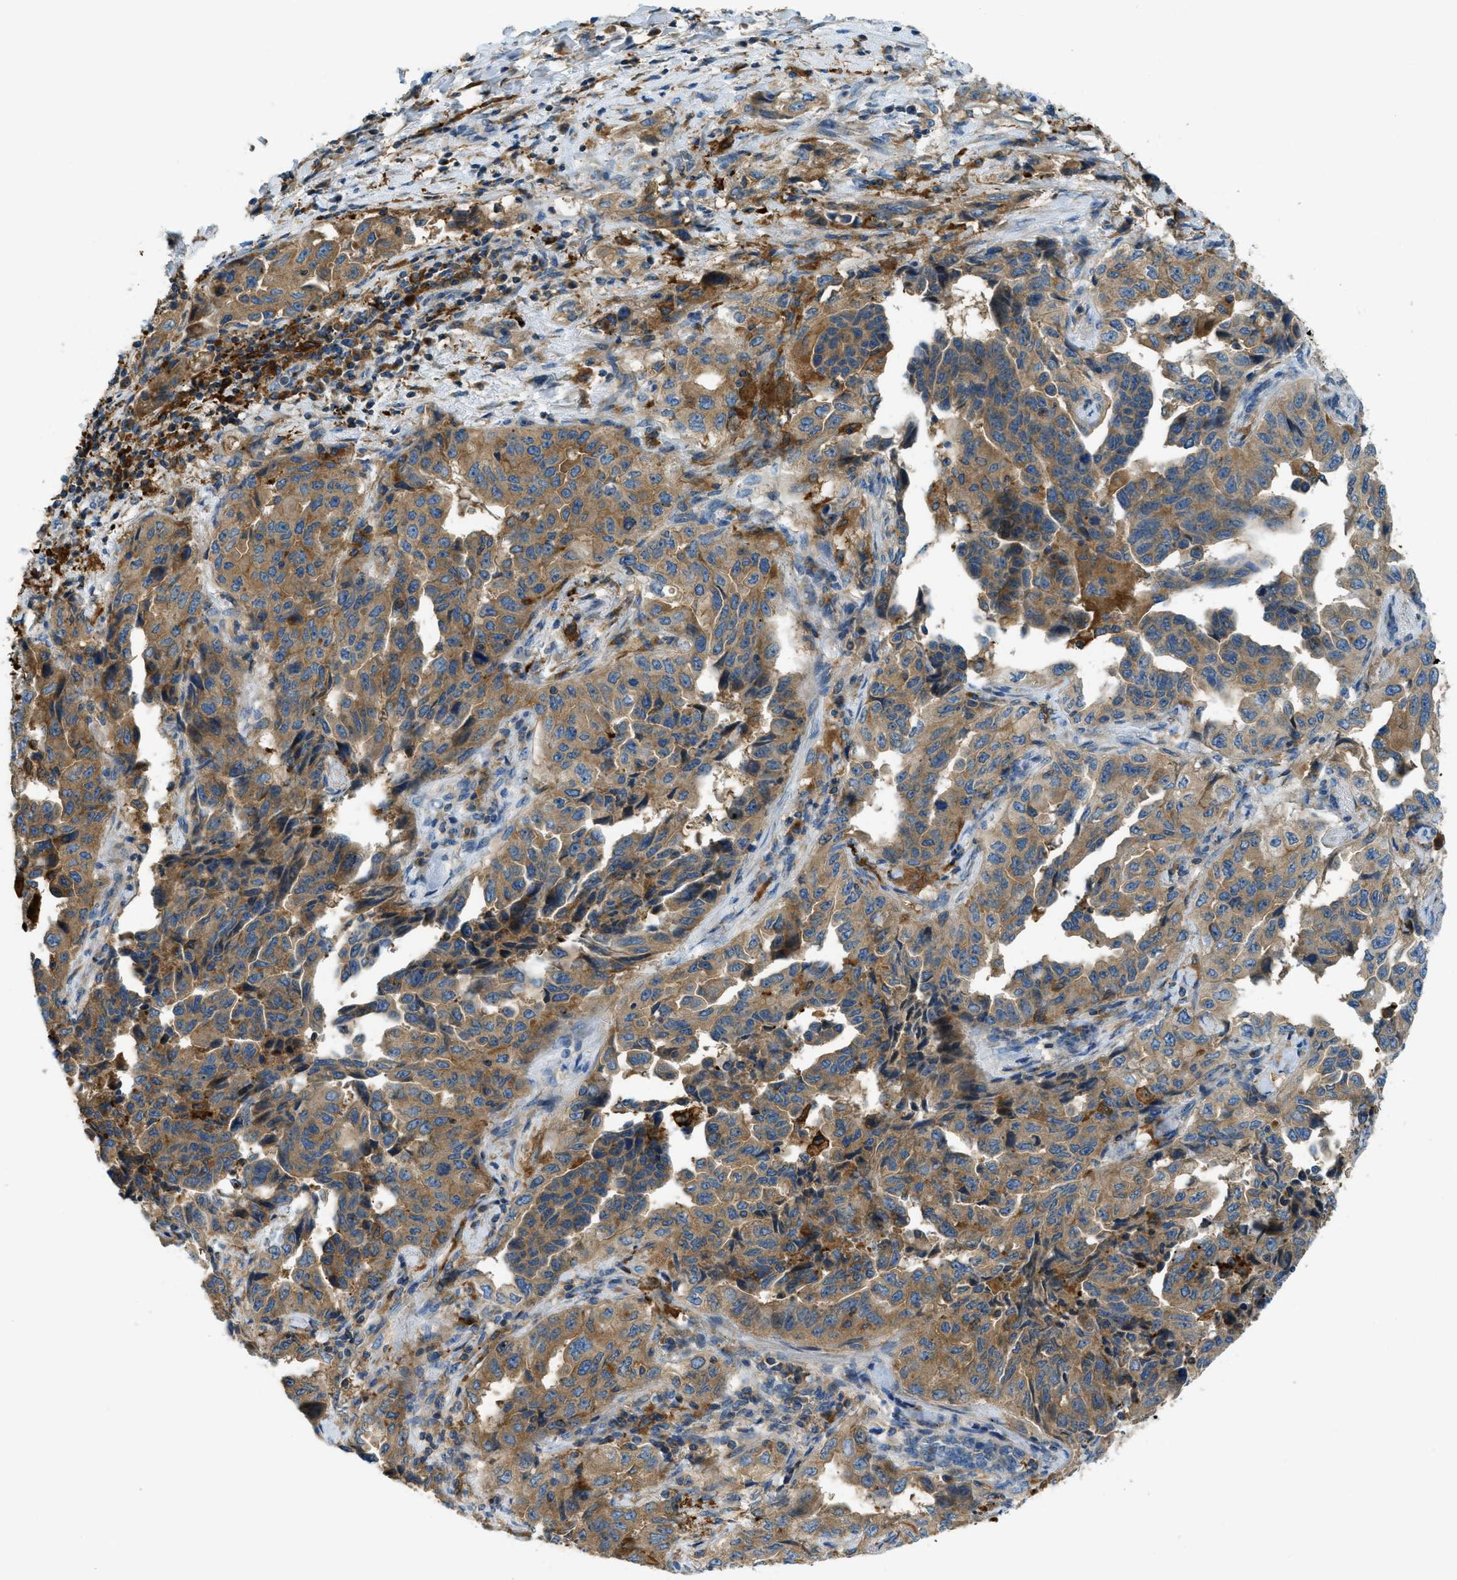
{"staining": {"intensity": "moderate", "quantity": ">75%", "location": "cytoplasmic/membranous"}, "tissue": "lung cancer", "cell_type": "Tumor cells", "image_type": "cancer", "snomed": [{"axis": "morphology", "description": "Adenocarcinoma, NOS"}, {"axis": "topography", "description": "Lung"}], "caption": "Lung adenocarcinoma stained with a protein marker demonstrates moderate staining in tumor cells.", "gene": "RFFL", "patient": {"sex": "female", "age": 51}}